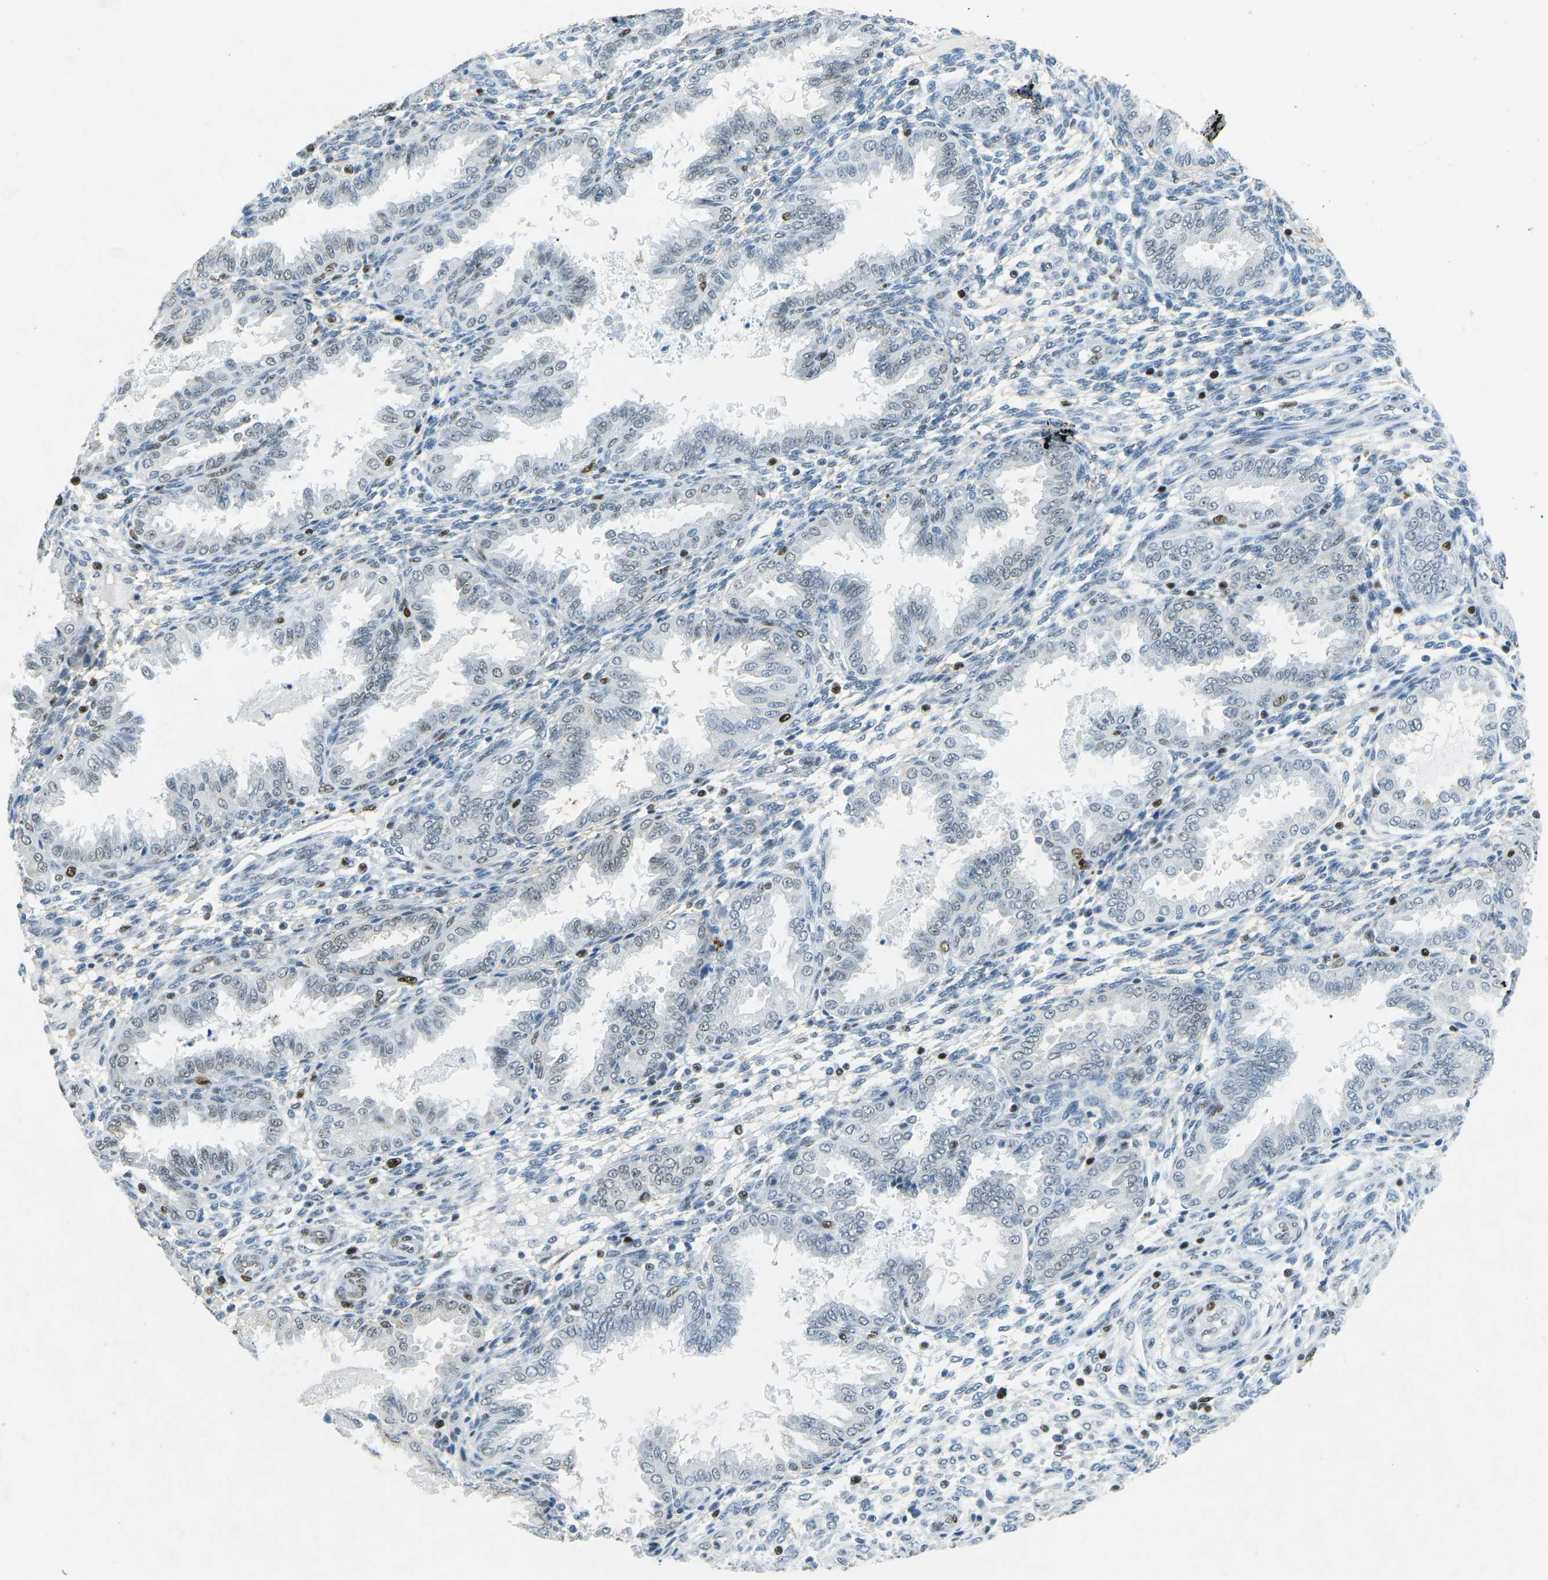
{"staining": {"intensity": "moderate", "quantity": "<25%", "location": "nuclear"}, "tissue": "endometrium", "cell_type": "Cells in endometrial stroma", "image_type": "normal", "snomed": [{"axis": "morphology", "description": "Normal tissue, NOS"}, {"axis": "topography", "description": "Endometrium"}], "caption": "Human endometrium stained with a brown dye reveals moderate nuclear positive expression in about <25% of cells in endometrial stroma.", "gene": "RB1", "patient": {"sex": "female", "age": 33}}